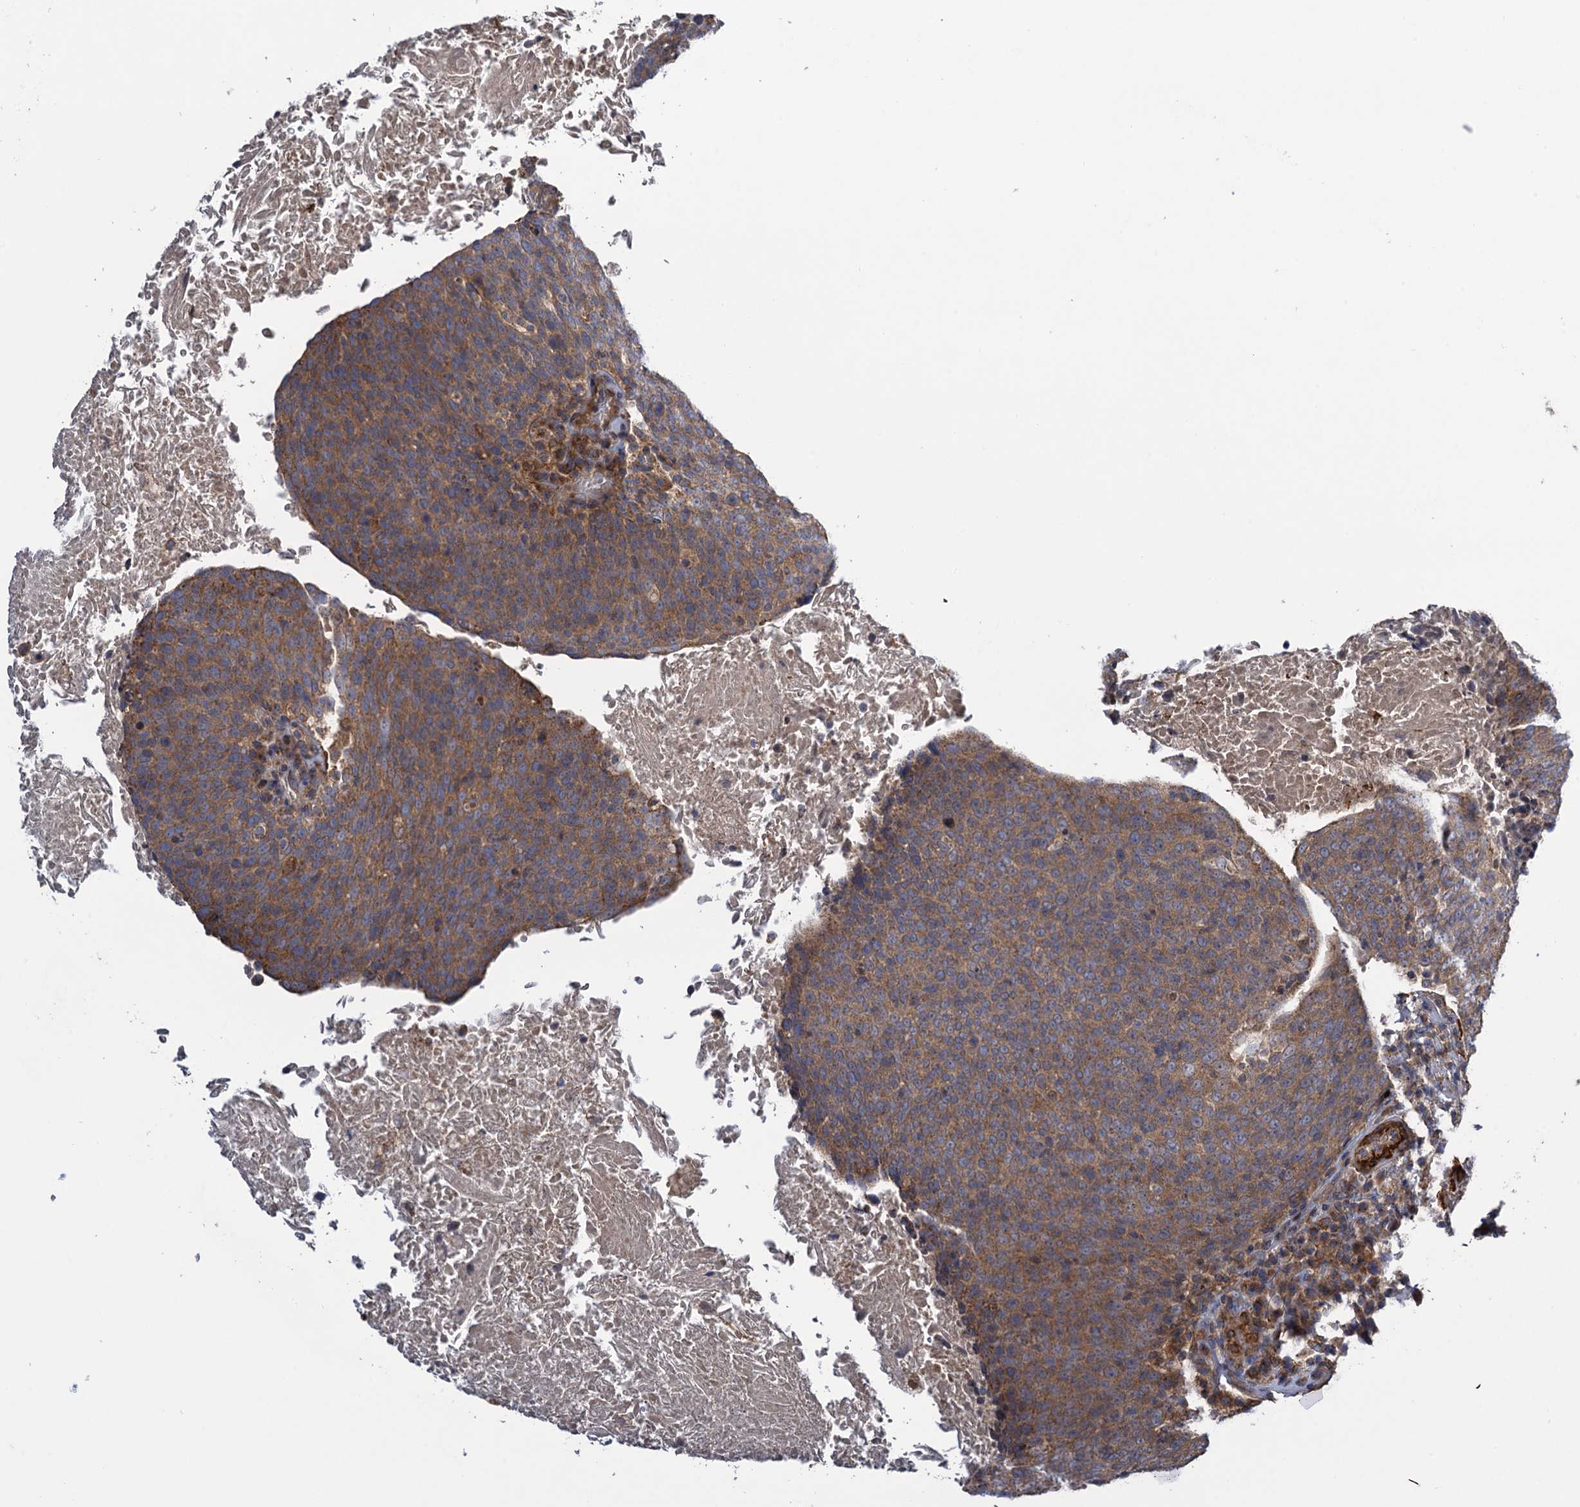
{"staining": {"intensity": "moderate", "quantity": ">75%", "location": "cytoplasmic/membranous"}, "tissue": "head and neck cancer", "cell_type": "Tumor cells", "image_type": "cancer", "snomed": [{"axis": "morphology", "description": "Squamous cell carcinoma, NOS"}, {"axis": "morphology", "description": "Squamous cell carcinoma, metastatic, NOS"}, {"axis": "topography", "description": "Lymph node"}, {"axis": "topography", "description": "Head-Neck"}], "caption": "This is an image of IHC staining of head and neck cancer (squamous cell carcinoma), which shows moderate staining in the cytoplasmic/membranous of tumor cells.", "gene": "WDR88", "patient": {"sex": "male", "age": 62}}